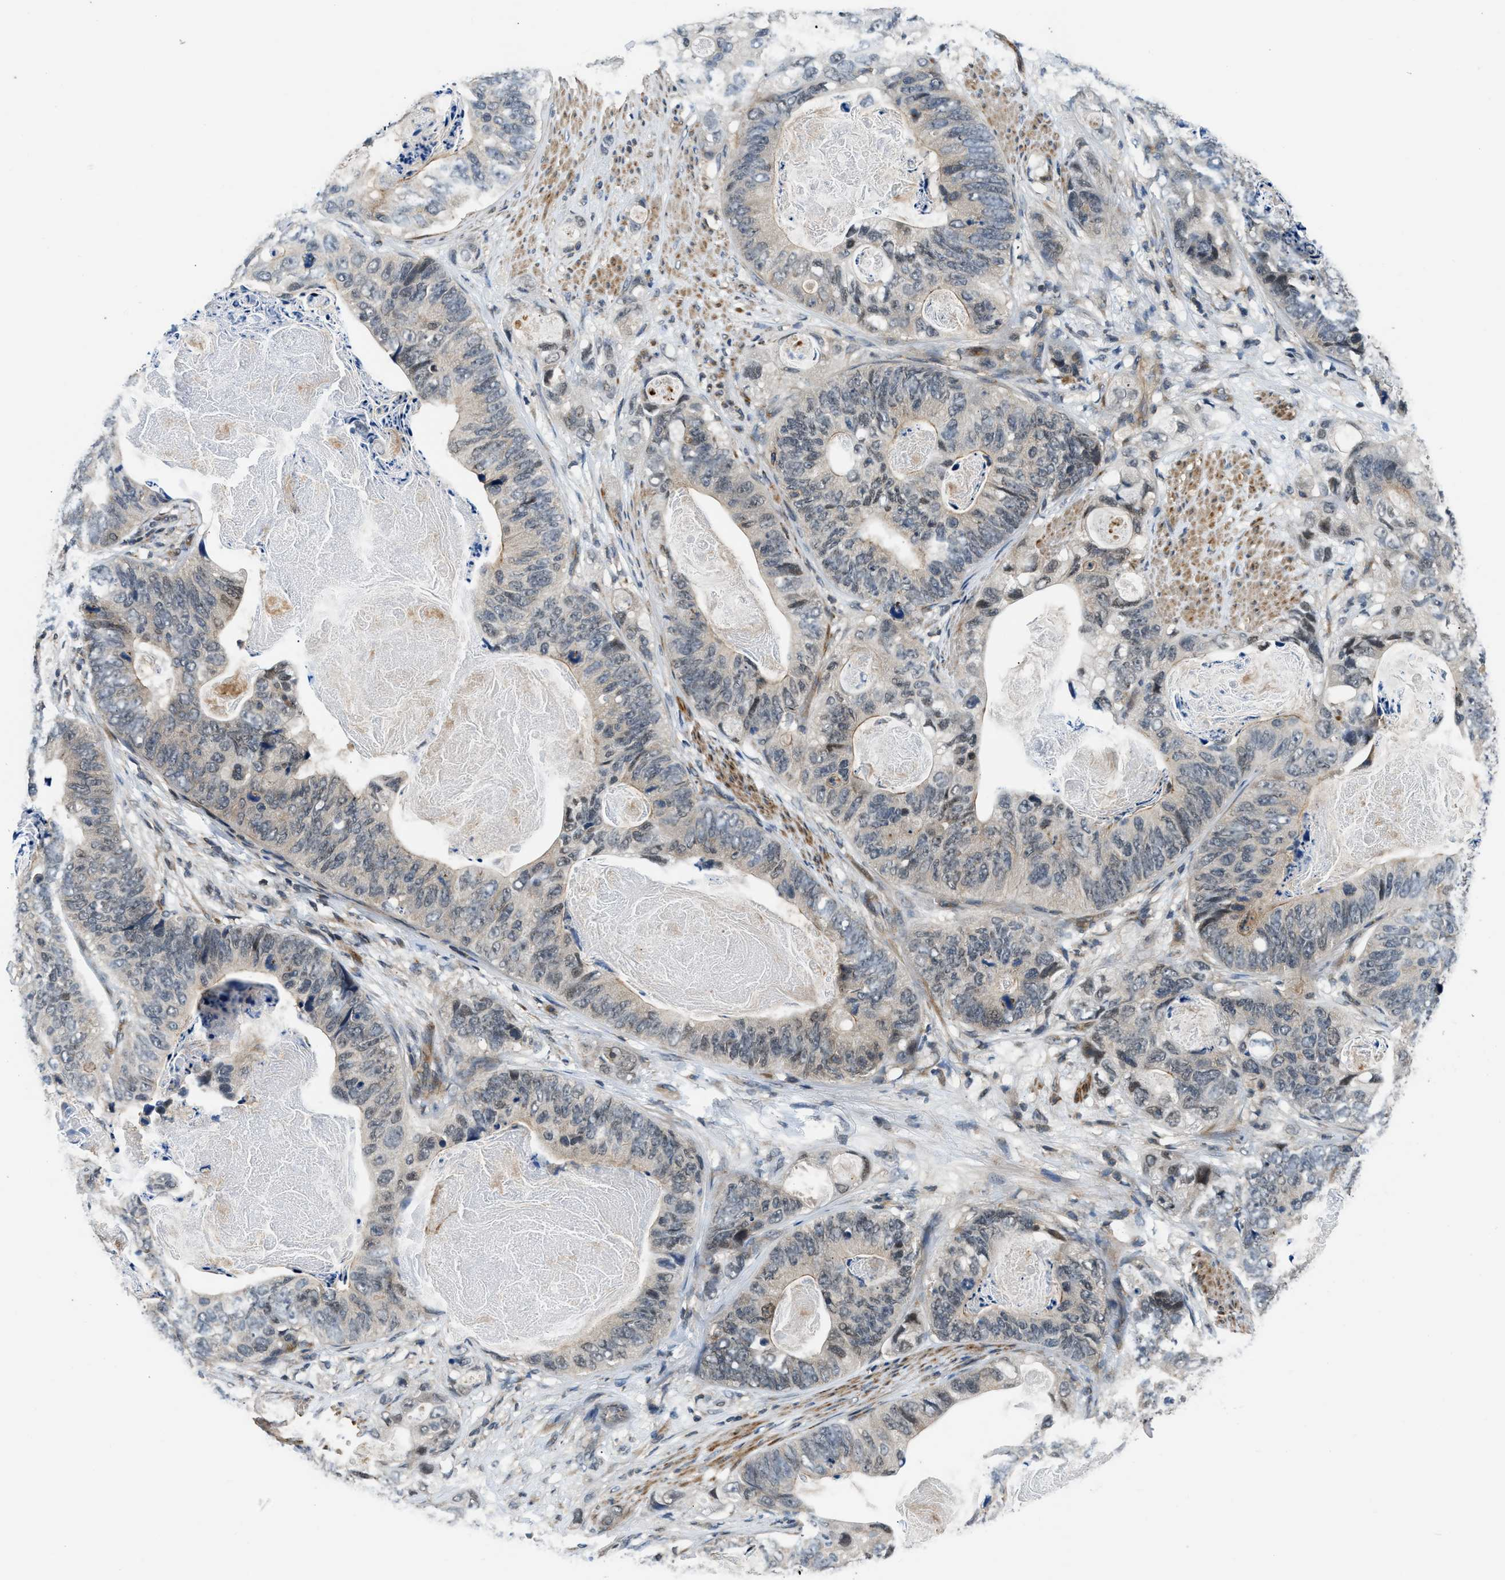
{"staining": {"intensity": "weak", "quantity": "<25%", "location": "nuclear"}, "tissue": "stomach cancer", "cell_type": "Tumor cells", "image_type": "cancer", "snomed": [{"axis": "morphology", "description": "Adenocarcinoma, NOS"}, {"axis": "topography", "description": "Stomach"}], "caption": "An immunohistochemistry (IHC) photomicrograph of stomach cancer (adenocarcinoma) is shown. There is no staining in tumor cells of stomach cancer (adenocarcinoma).", "gene": "MTMR1", "patient": {"sex": "female", "age": 89}}